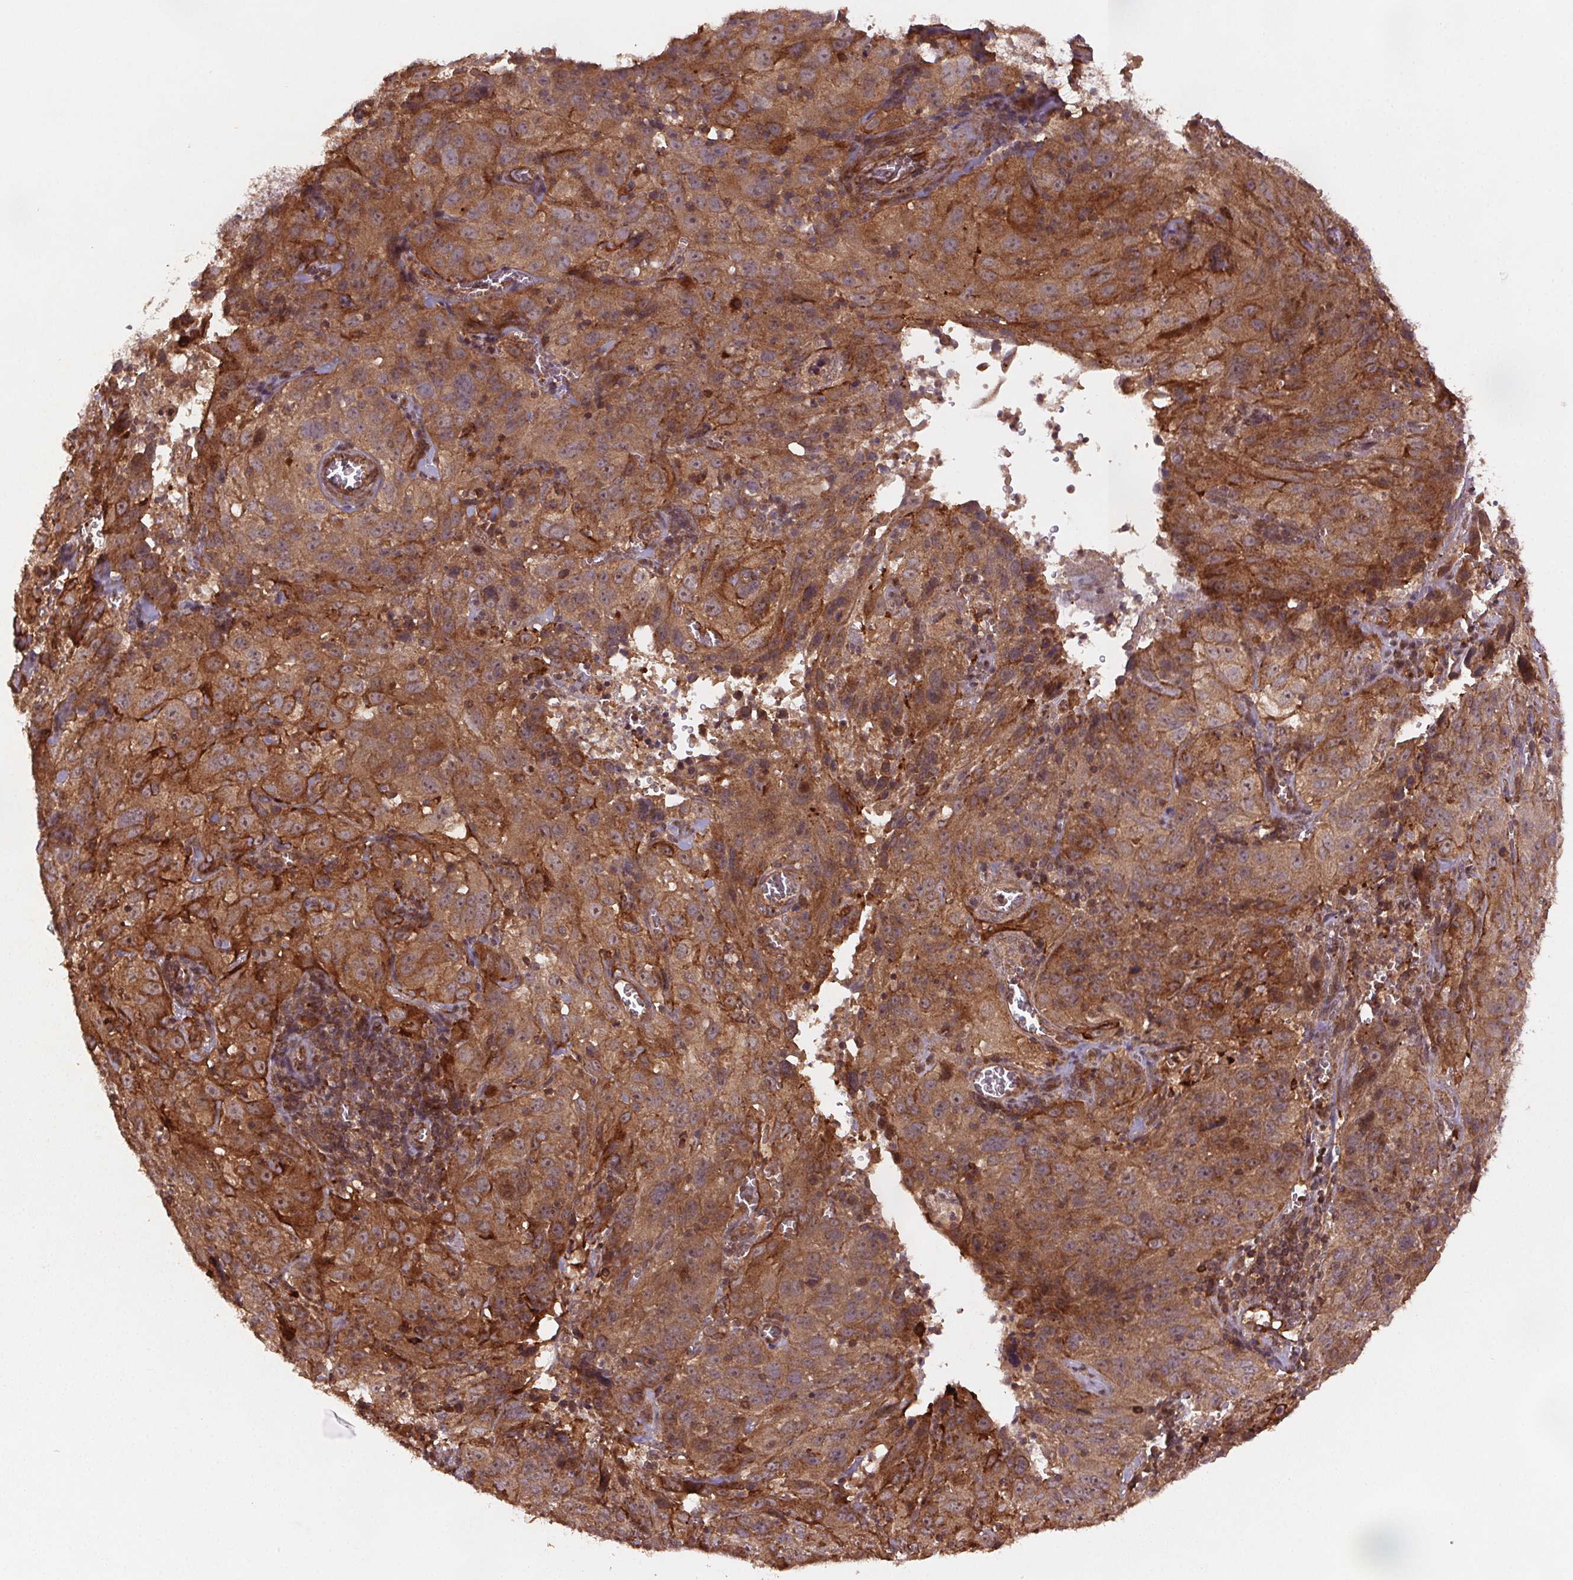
{"staining": {"intensity": "moderate", "quantity": ">75%", "location": "cytoplasmic/membranous"}, "tissue": "cervical cancer", "cell_type": "Tumor cells", "image_type": "cancer", "snomed": [{"axis": "morphology", "description": "Squamous cell carcinoma, NOS"}, {"axis": "topography", "description": "Cervix"}], "caption": "Immunohistochemistry (IHC) micrograph of neoplastic tissue: human cervical cancer (squamous cell carcinoma) stained using immunohistochemistry (IHC) exhibits medium levels of moderate protein expression localized specifically in the cytoplasmic/membranous of tumor cells, appearing as a cytoplasmic/membranous brown color.", "gene": "SEC14L2", "patient": {"sex": "female", "age": 32}}